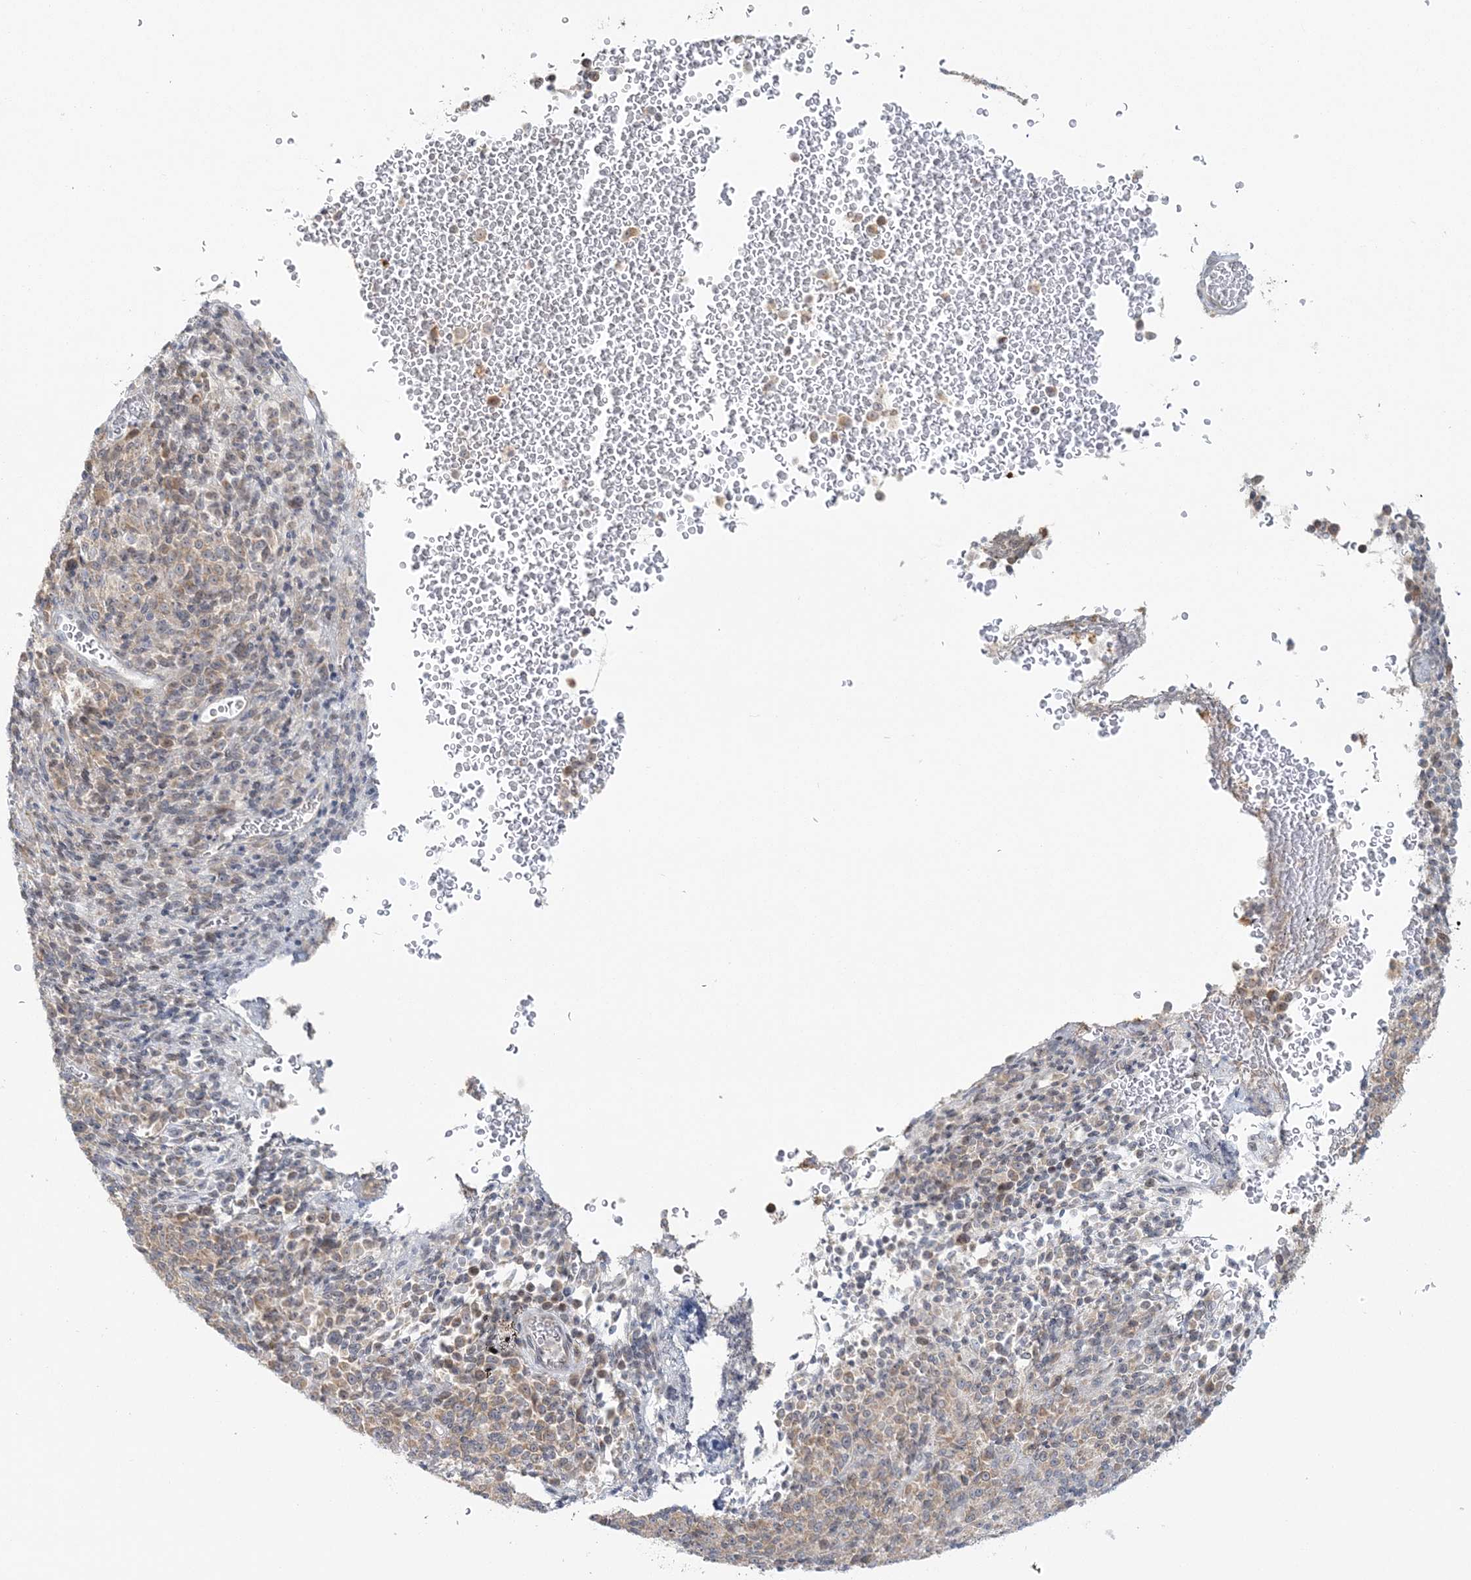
{"staining": {"intensity": "weak", "quantity": "<25%", "location": "cytoplasmic/membranous"}, "tissue": "melanoma", "cell_type": "Tumor cells", "image_type": "cancer", "snomed": [{"axis": "morphology", "description": "Malignant melanoma, Metastatic site"}, {"axis": "topography", "description": "Brain"}], "caption": "Immunohistochemical staining of malignant melanoma (metastatic site) exhibits no significant positivity in tumor cells. (Stains: DAB immunohistochemistry (IHC) with hematoxylin counter stain, Microscopy: brightfield microscopy at high magnification).", "gene": "BLTP3A", "patient": {"sex": "female", "age": 56}}